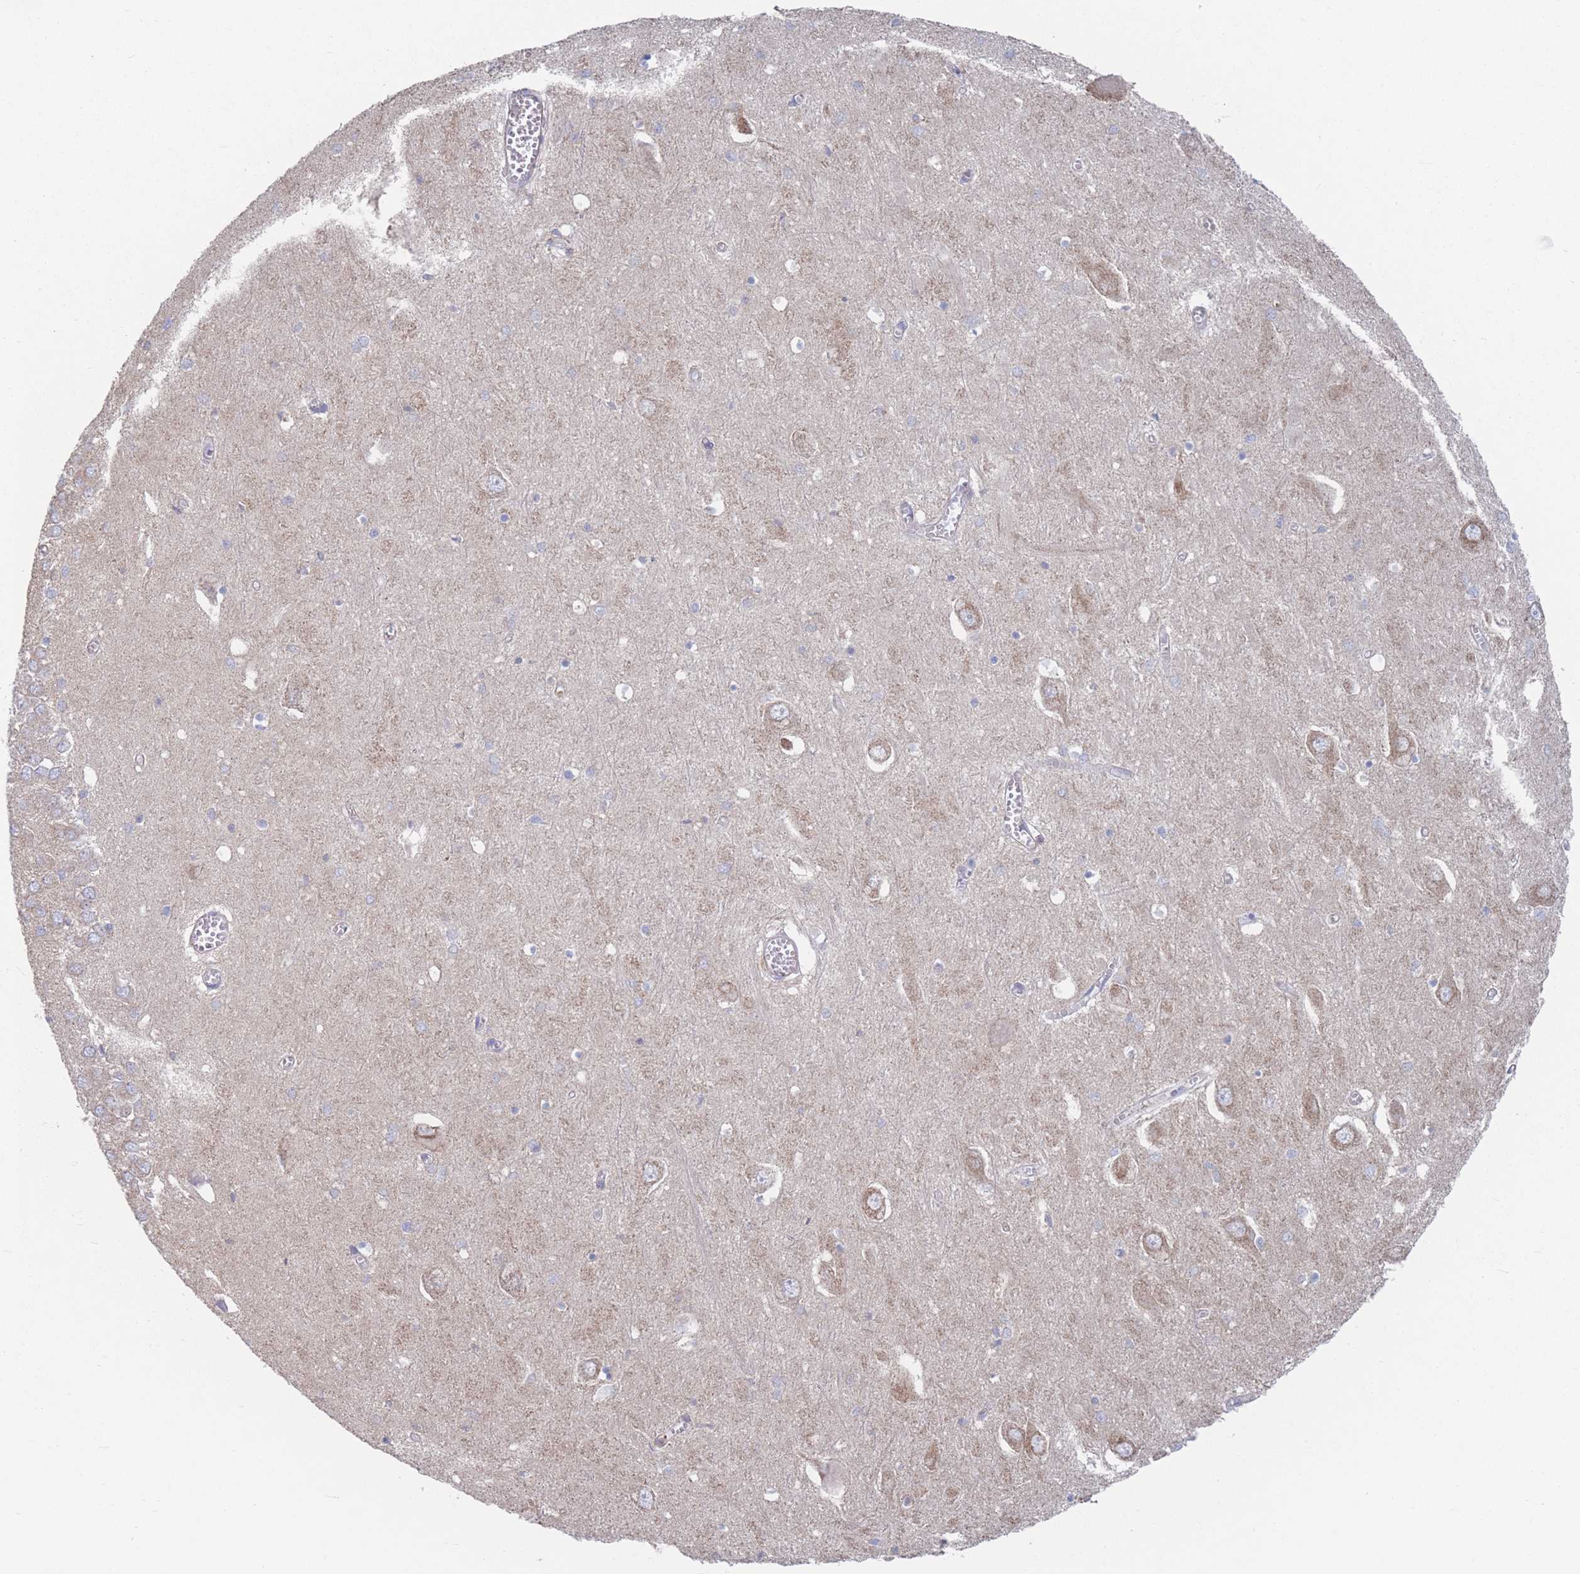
{"staining": {"intensity": "negative", "quantity": "none", "location": "none"}, "tissue": "hippocampus", "cell_type": "Glial cells", "image_type": "normal", "snomed": [{"axis": "morphology", "description": "Normal tissue, NOS"}, {"axis": "topography", "description": "Hippocampus"}], "caption": "Immunohistochemistry (IHC) of normal human hippocampus displays no positivity in glial cells.", "gene": "ADH1A", "patient": {"sex": "male", "age": 70}}